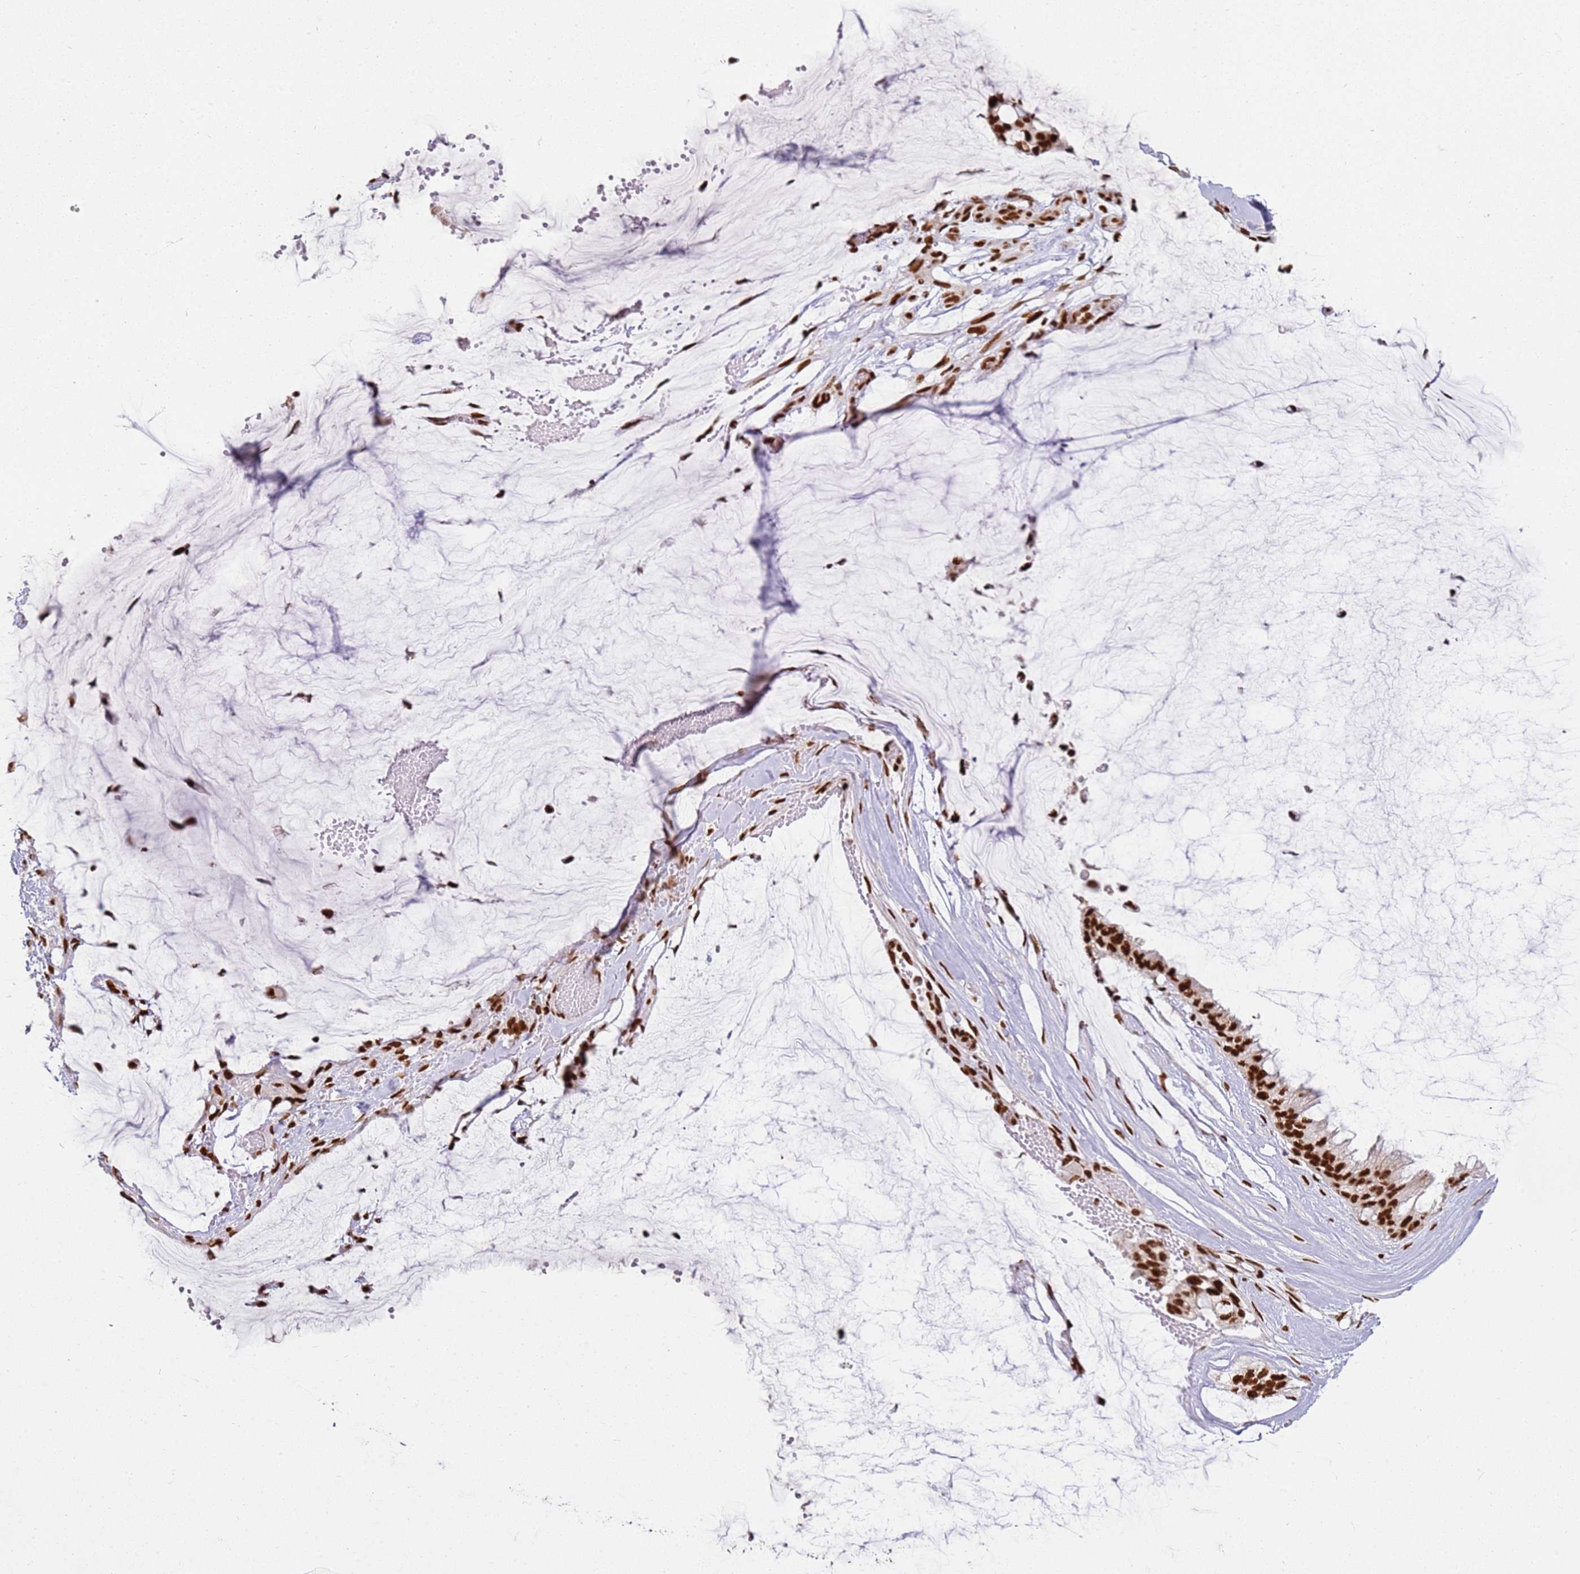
{"staining": {"intensity": "strong", "quantity": ">75%", "location": "nuclear"}, "tissue": "ovarian cancer", "cell_type": "Tumor cells", "image_type": "cancer", "snomed": [{"axis": "morphology", "description": "Cystadenocarcinoma, mucinous, NOS"}, {"axis": "topography", "description": "Ovary"}], "caption": "The photomicrograph displays staining of ovarian cancer, revealing strong nuclear protein positivity (brown color) within tumor cells.", "gene": "TENT4A", "patient": {"sex": "female", "age": 39}}